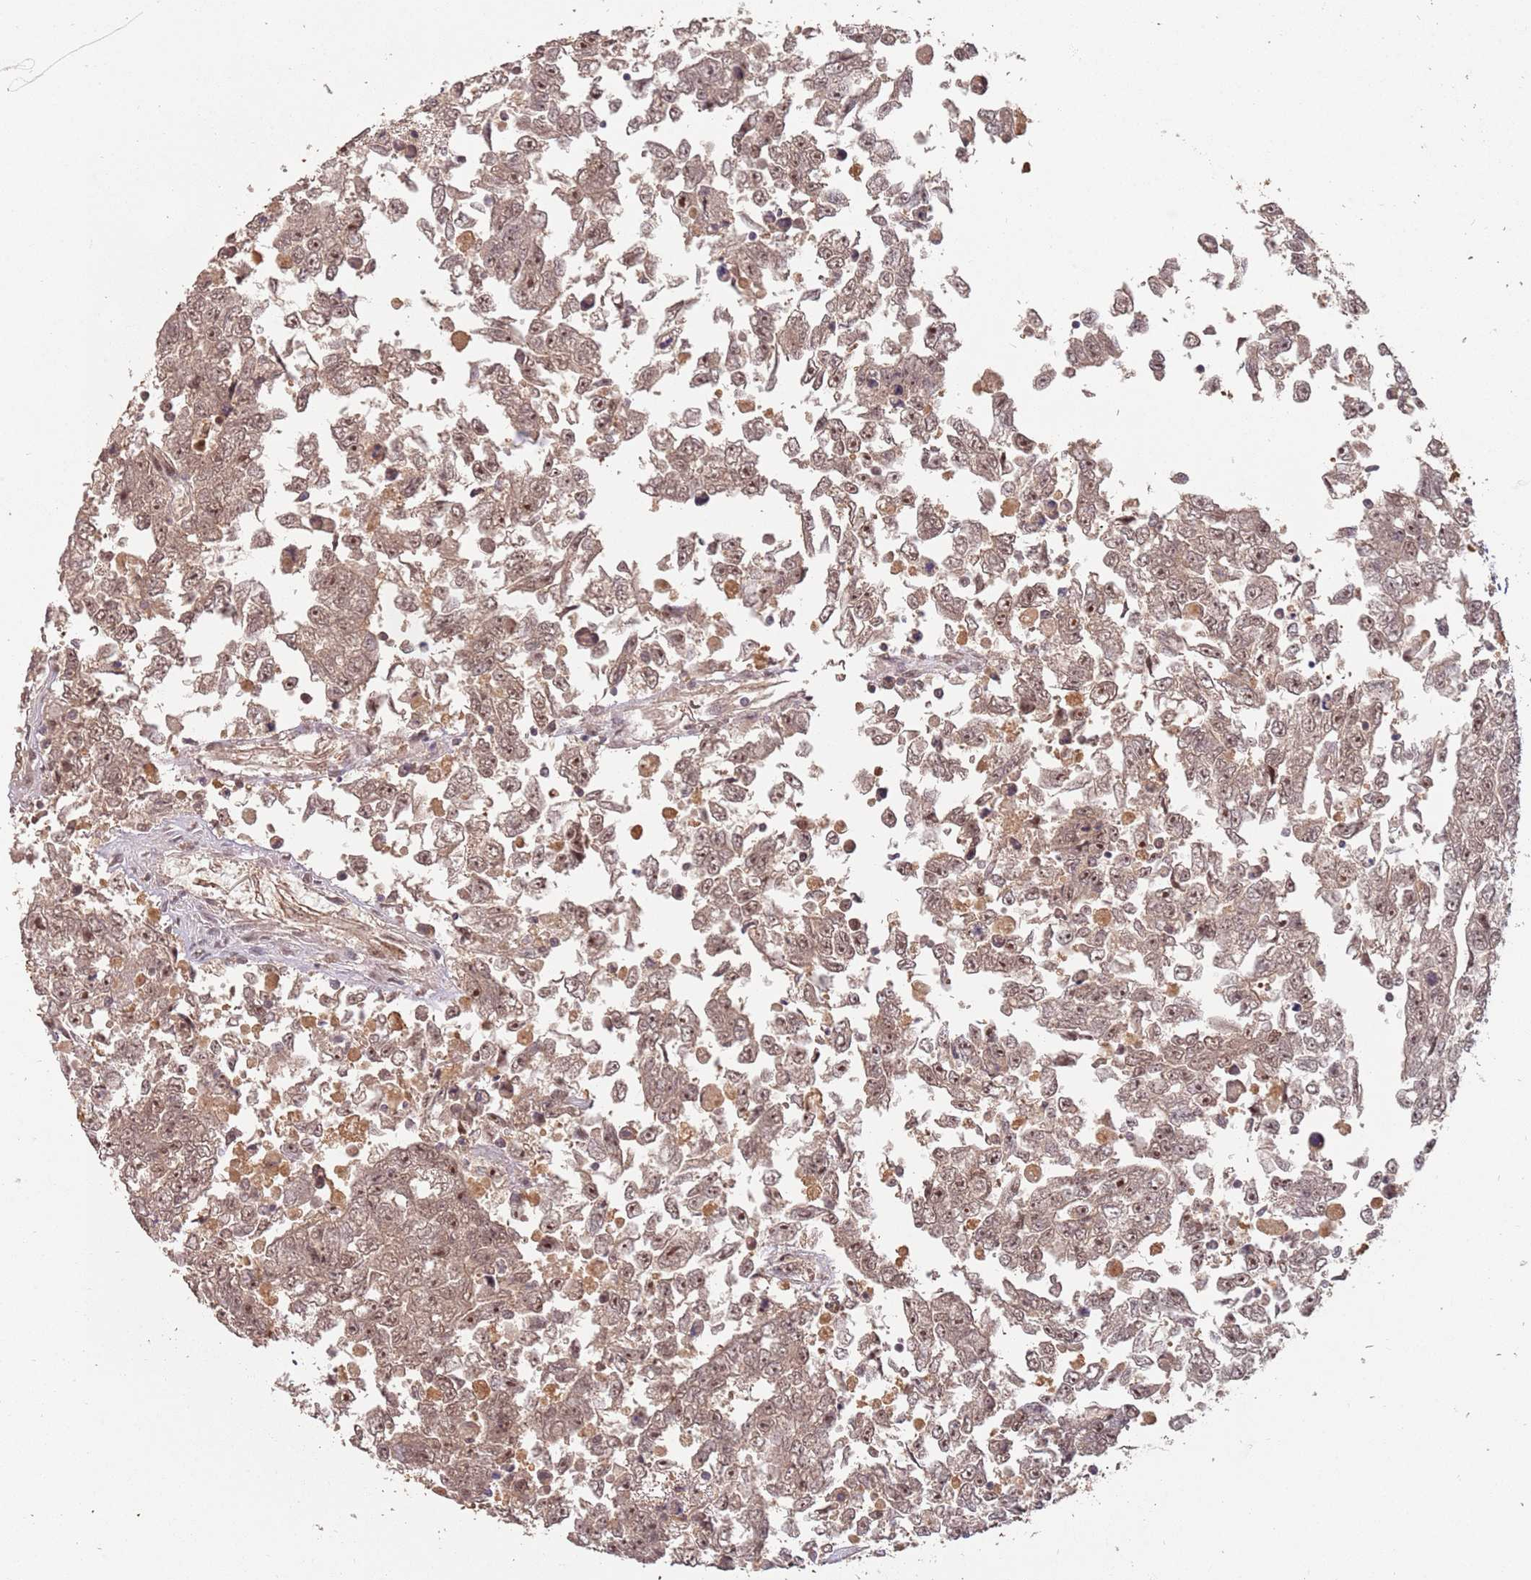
{"staining": {"intensity": "moderate", "quantity": ">75%", "location": "nuclear"}, "tissue": "testis cancer", "cell_type": "Tumor cells", "image_type": "cancer", "snomed": [{"axis": "morphology", "description": "Carcinoma, Embryonal, NOS"}, {"axis": "topography", "description": "Testis"}], "caption": "Moderate nuclear protein positivity is seen in about >75% of tumor cells in testis cancer.", "gene": "RFXANK", "patient": {"sex": "male", "age": 25}}